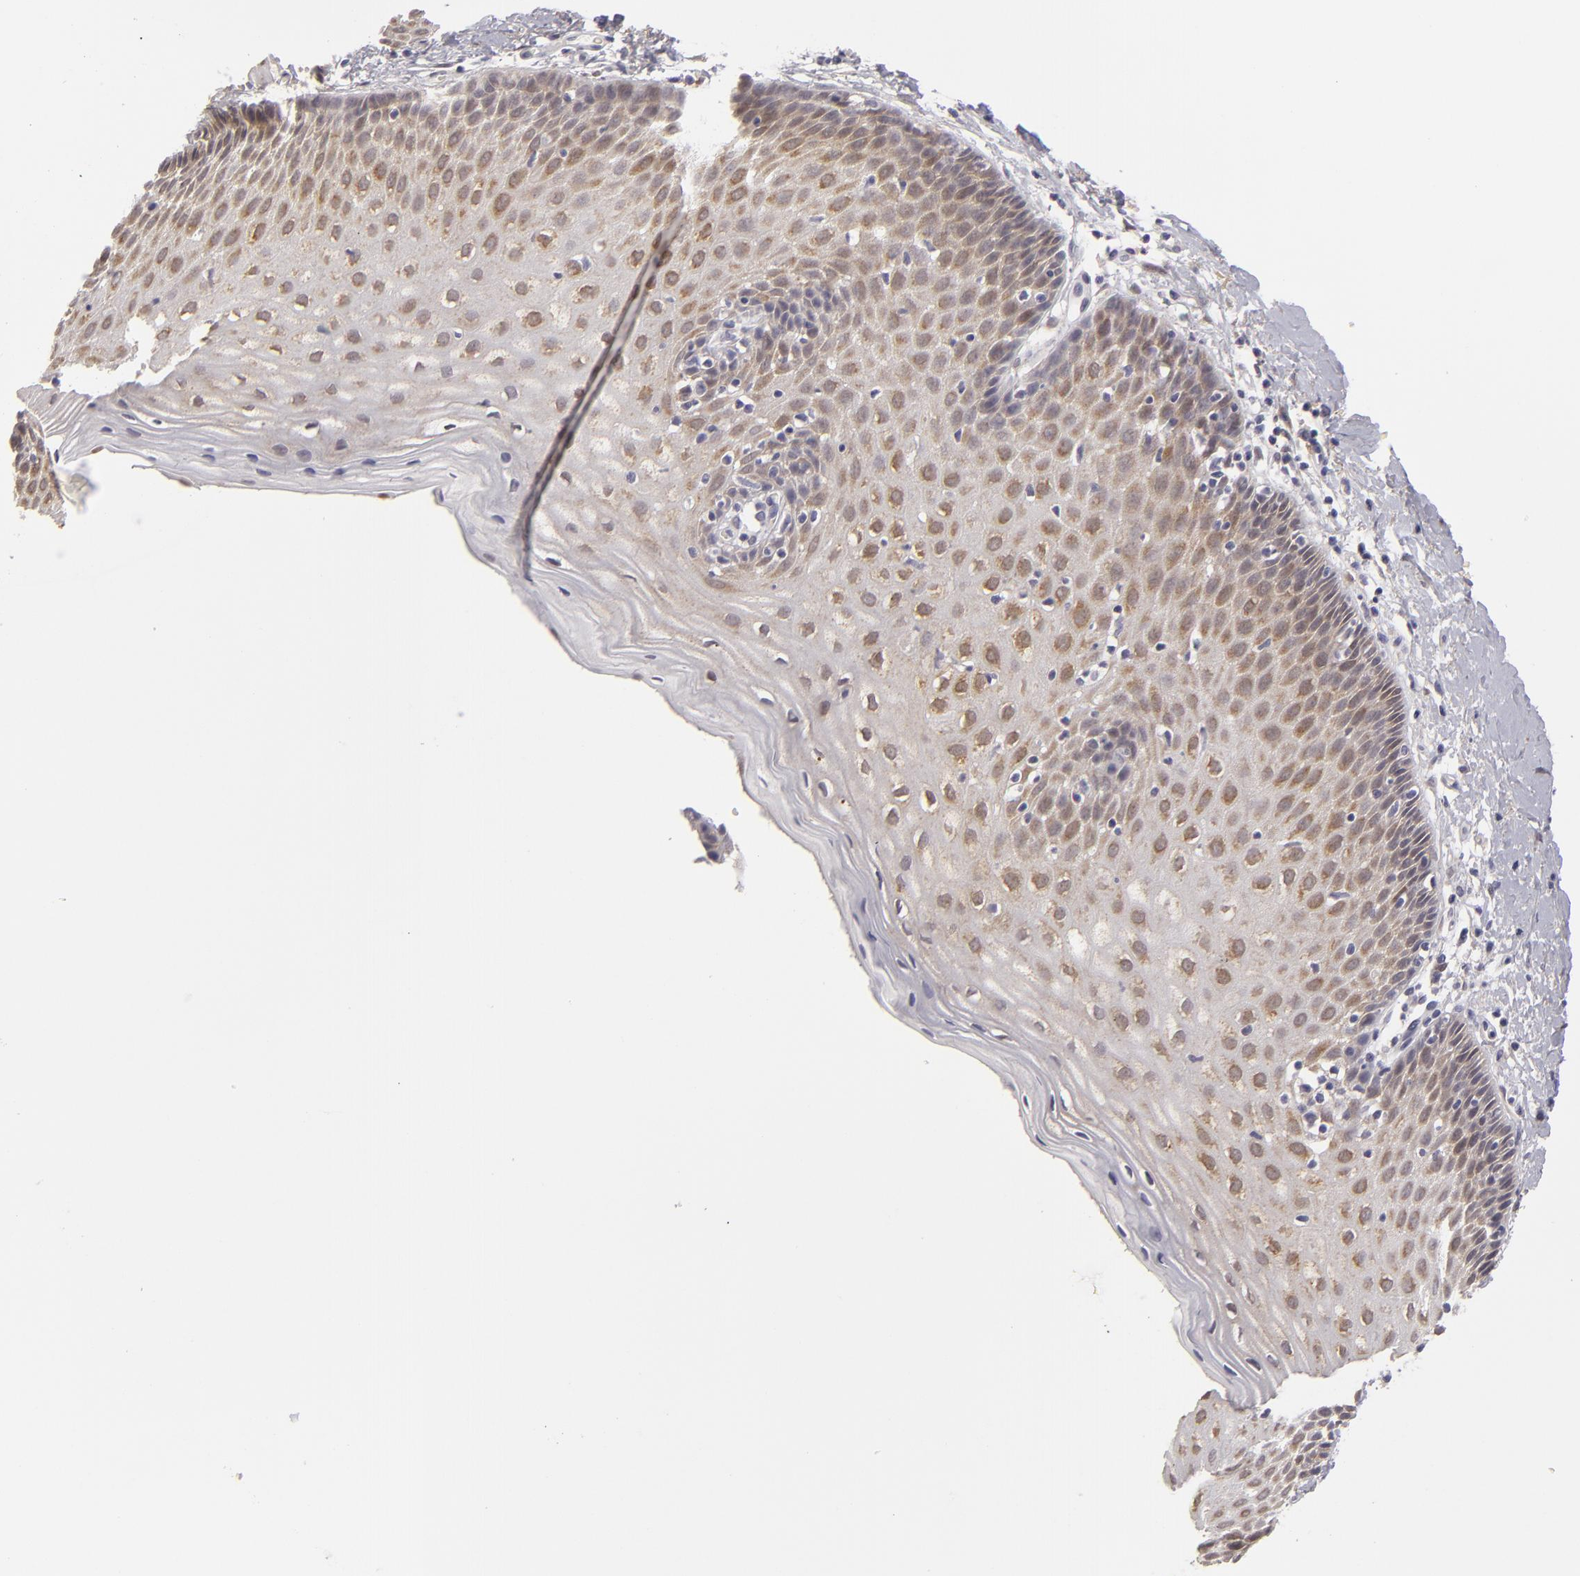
{"staining": {"intensity": "negative", "quantity": "none", "location": "none"}, "tissue": "cervix", "cell_type": "Glandular cells", "image_type": "normal", "snomed": [{"axis": "morphology", "description": "Normal tissue, NOS"}, {"axis": "topography", "description": "Cervix"}], "caption": "A micrograph of human cervix is negative for staining in glandular cells. (DAB immunohistochemistry (IHC) visualized using brightfield microscopy, high magnification).", "gene": "EFS", "patient": {"sex": "female", "age": 53}}